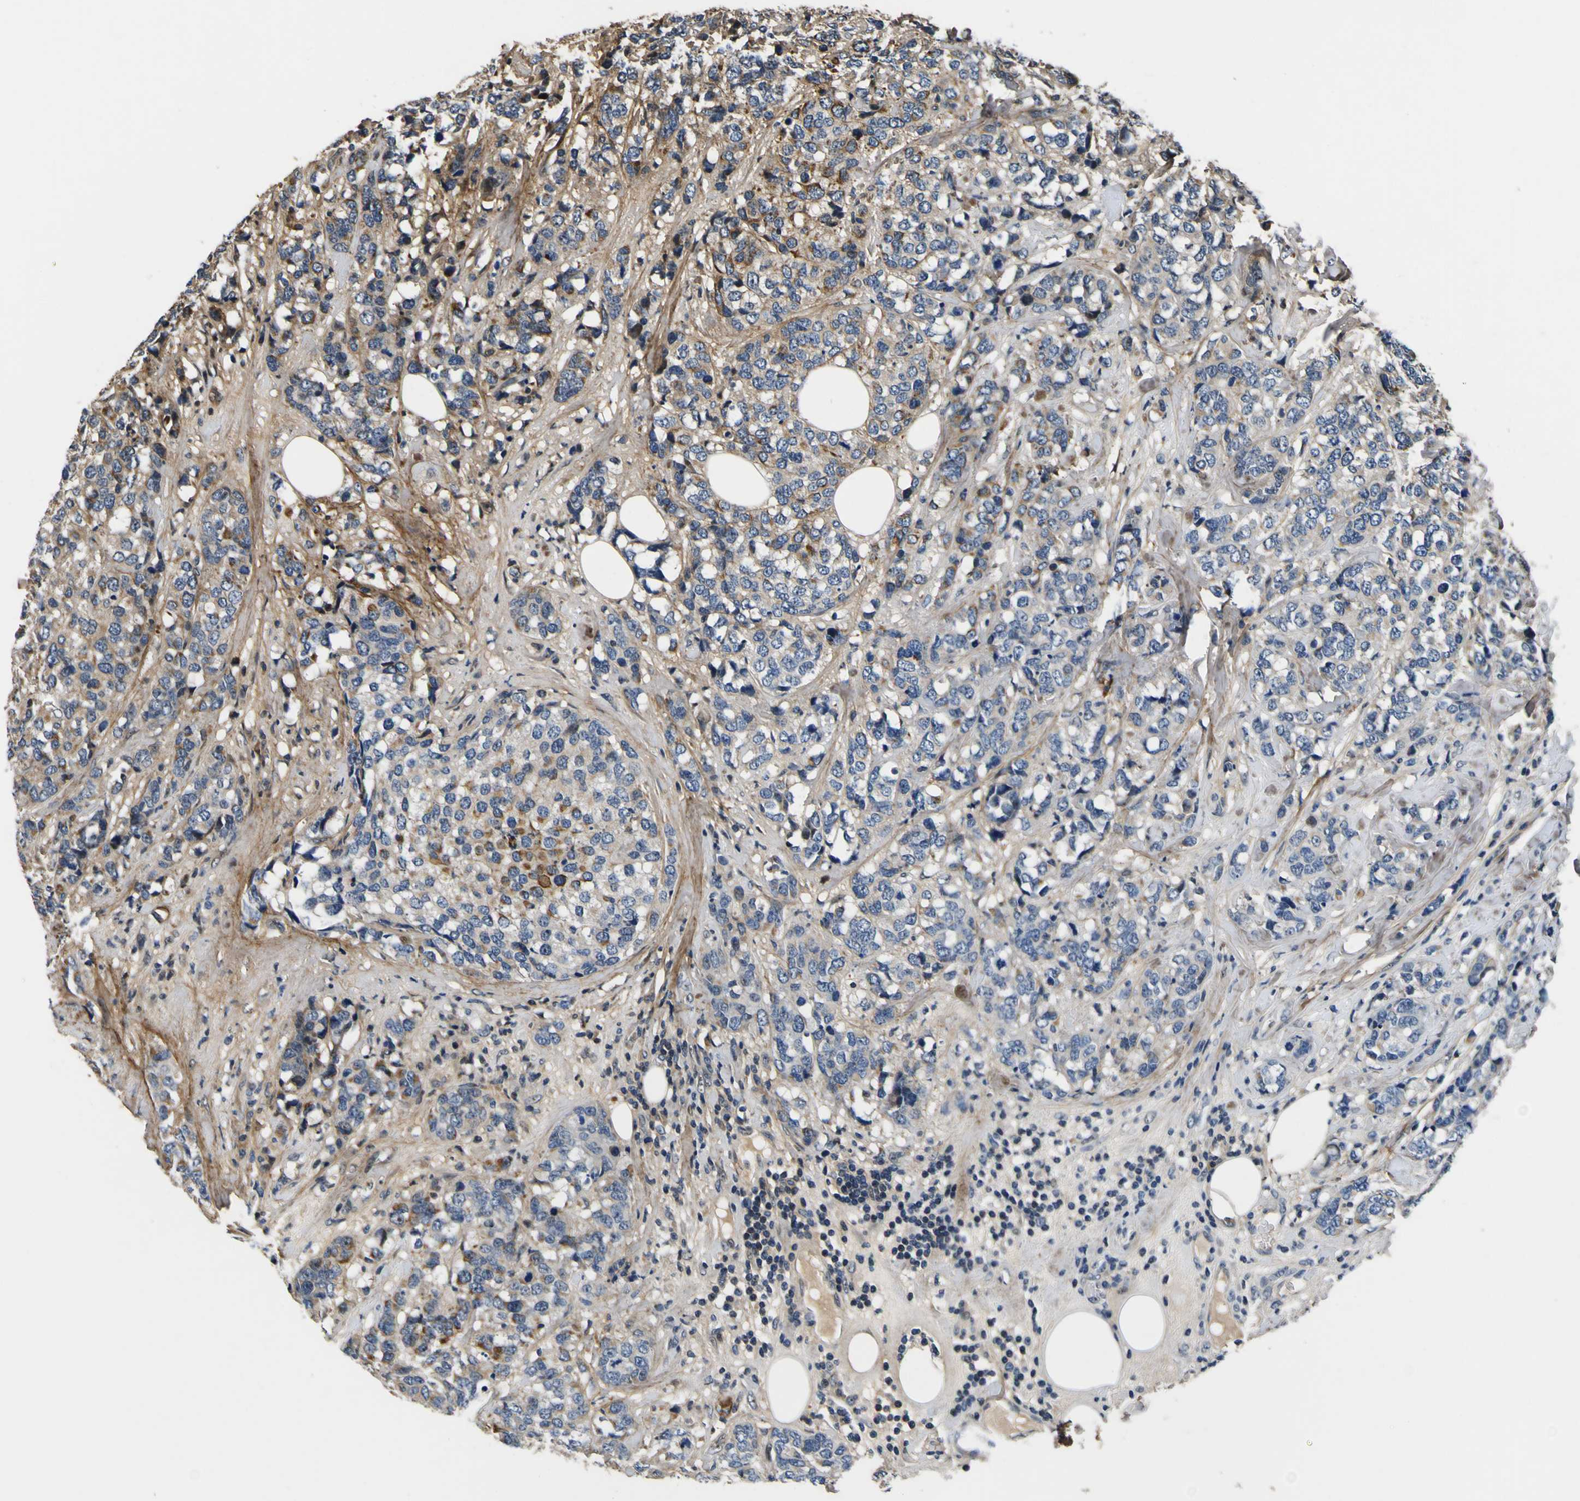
{"staining": {"intensity": "moderate", "quantity": "25%-75%", "location": "cytoplasmic/membranous"}, "tissue": "breast cancer", "cell_type": "Tumor cells", "image_type": "cancer", "snomed": [{"axis": "morphology", "description": "Lobular carcinoma"}, {"axis": "topography", "description": "Breast"}], "caption": "Protein staining displays moderate cytoplasmic/membranous positivity in approximately 25%-75% of tumor cells in breast cancer (lobular carcinoma).", "gene": "LRP4", "patient": {"sex": "female", "age": 59}}